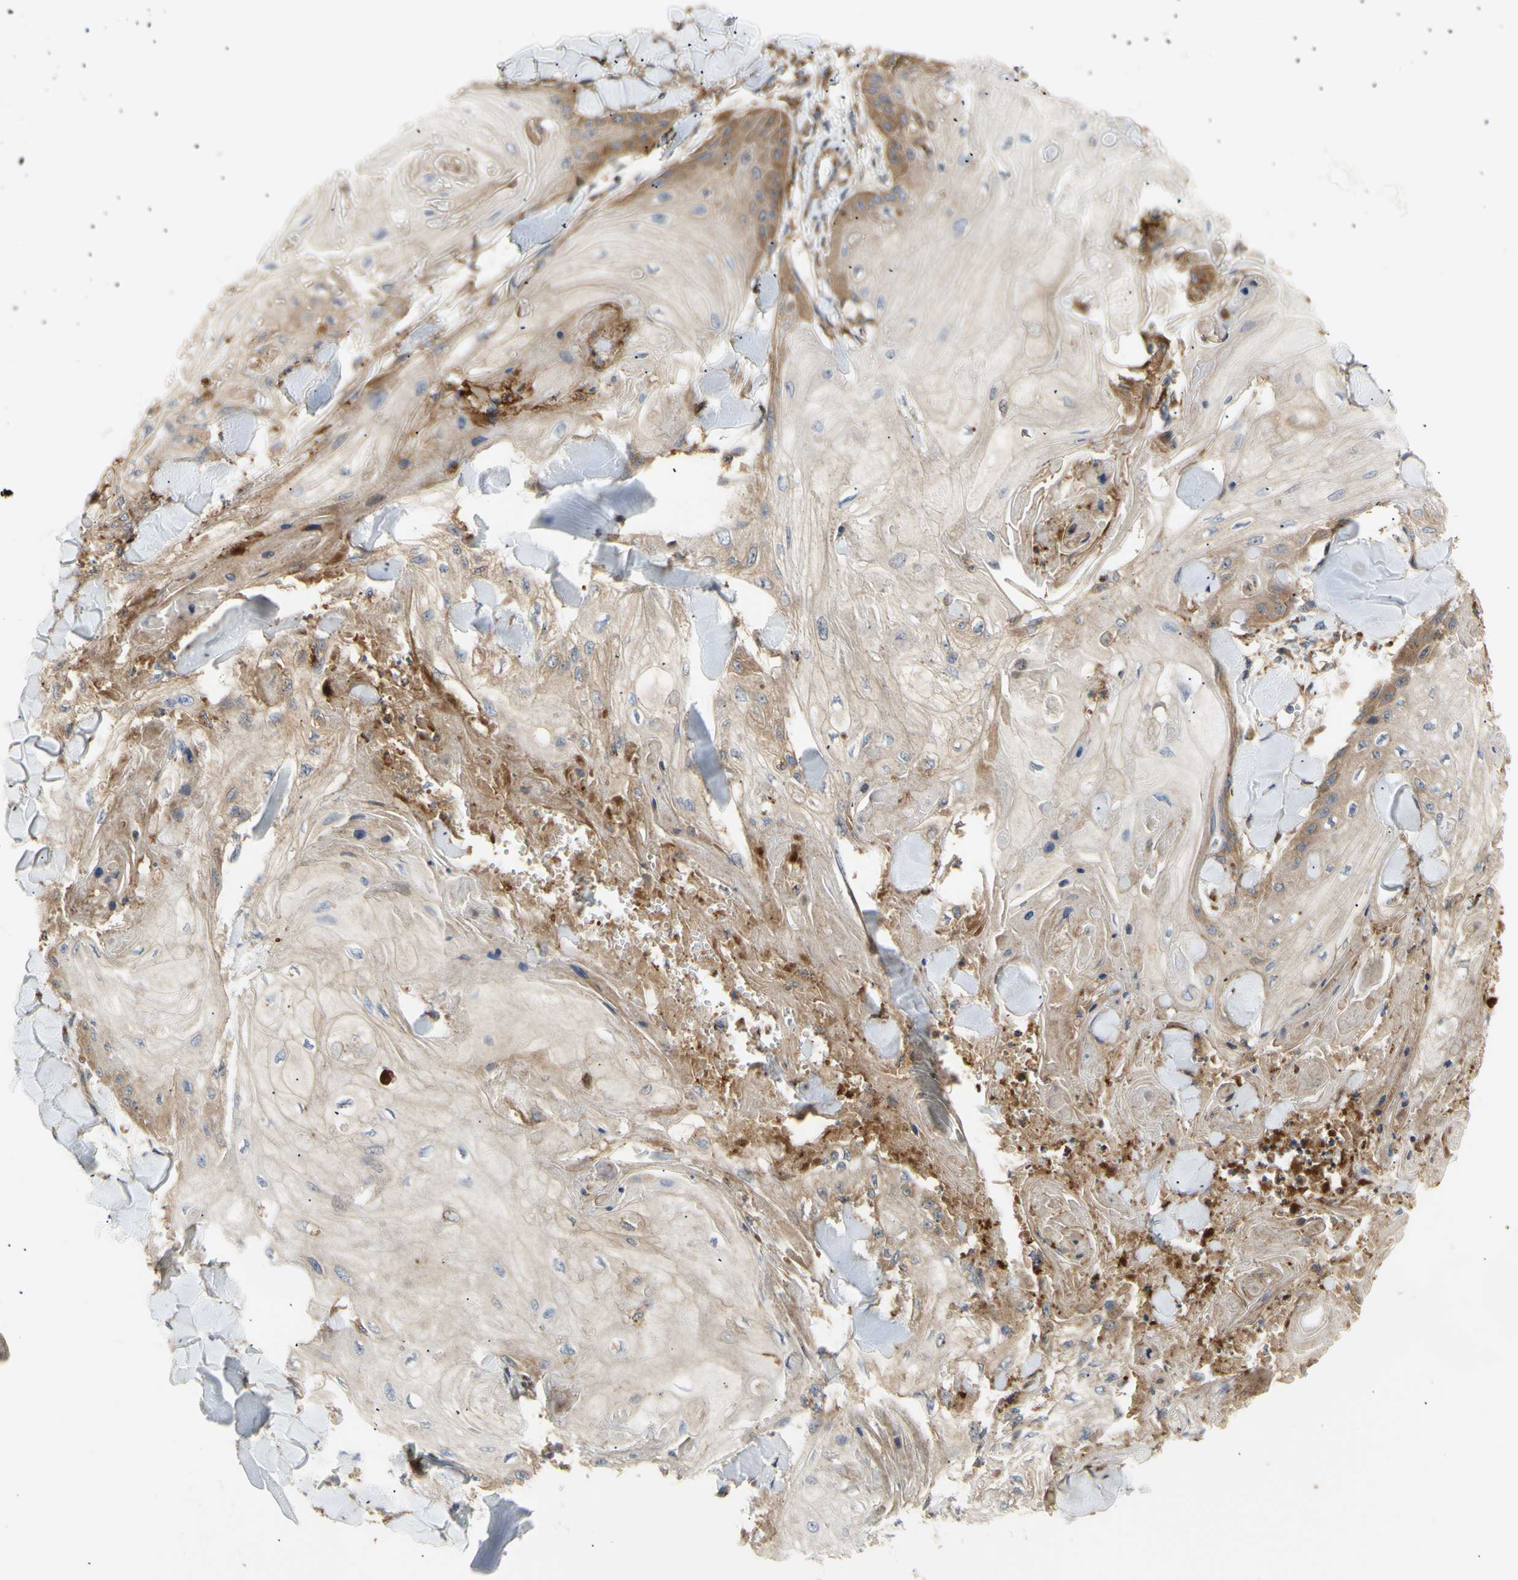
{"staining": {"intensity": "moderate", "quantity": "<25%", "location": "cytoplasmic/membranous"}, "tissue": "skin cancer", "cell_type": "Tumor cells", "image_type": "cancer", "snomed": [{"axis": "morphology", "description": "Squamous cell carcinoma, NOS"}, {"axis": "topography", "description": "Skin"}], "caption": "Skin cancer tissue displays moderate cytoplasmic/membranous staining in approximately <25% of tumor cells Immunohistochemistry (ihc) stains the protein of interest in brown and the nuclei are stained blue.", "gene": "TUBG2", "patient": {"sex": "male", "age": 74}}